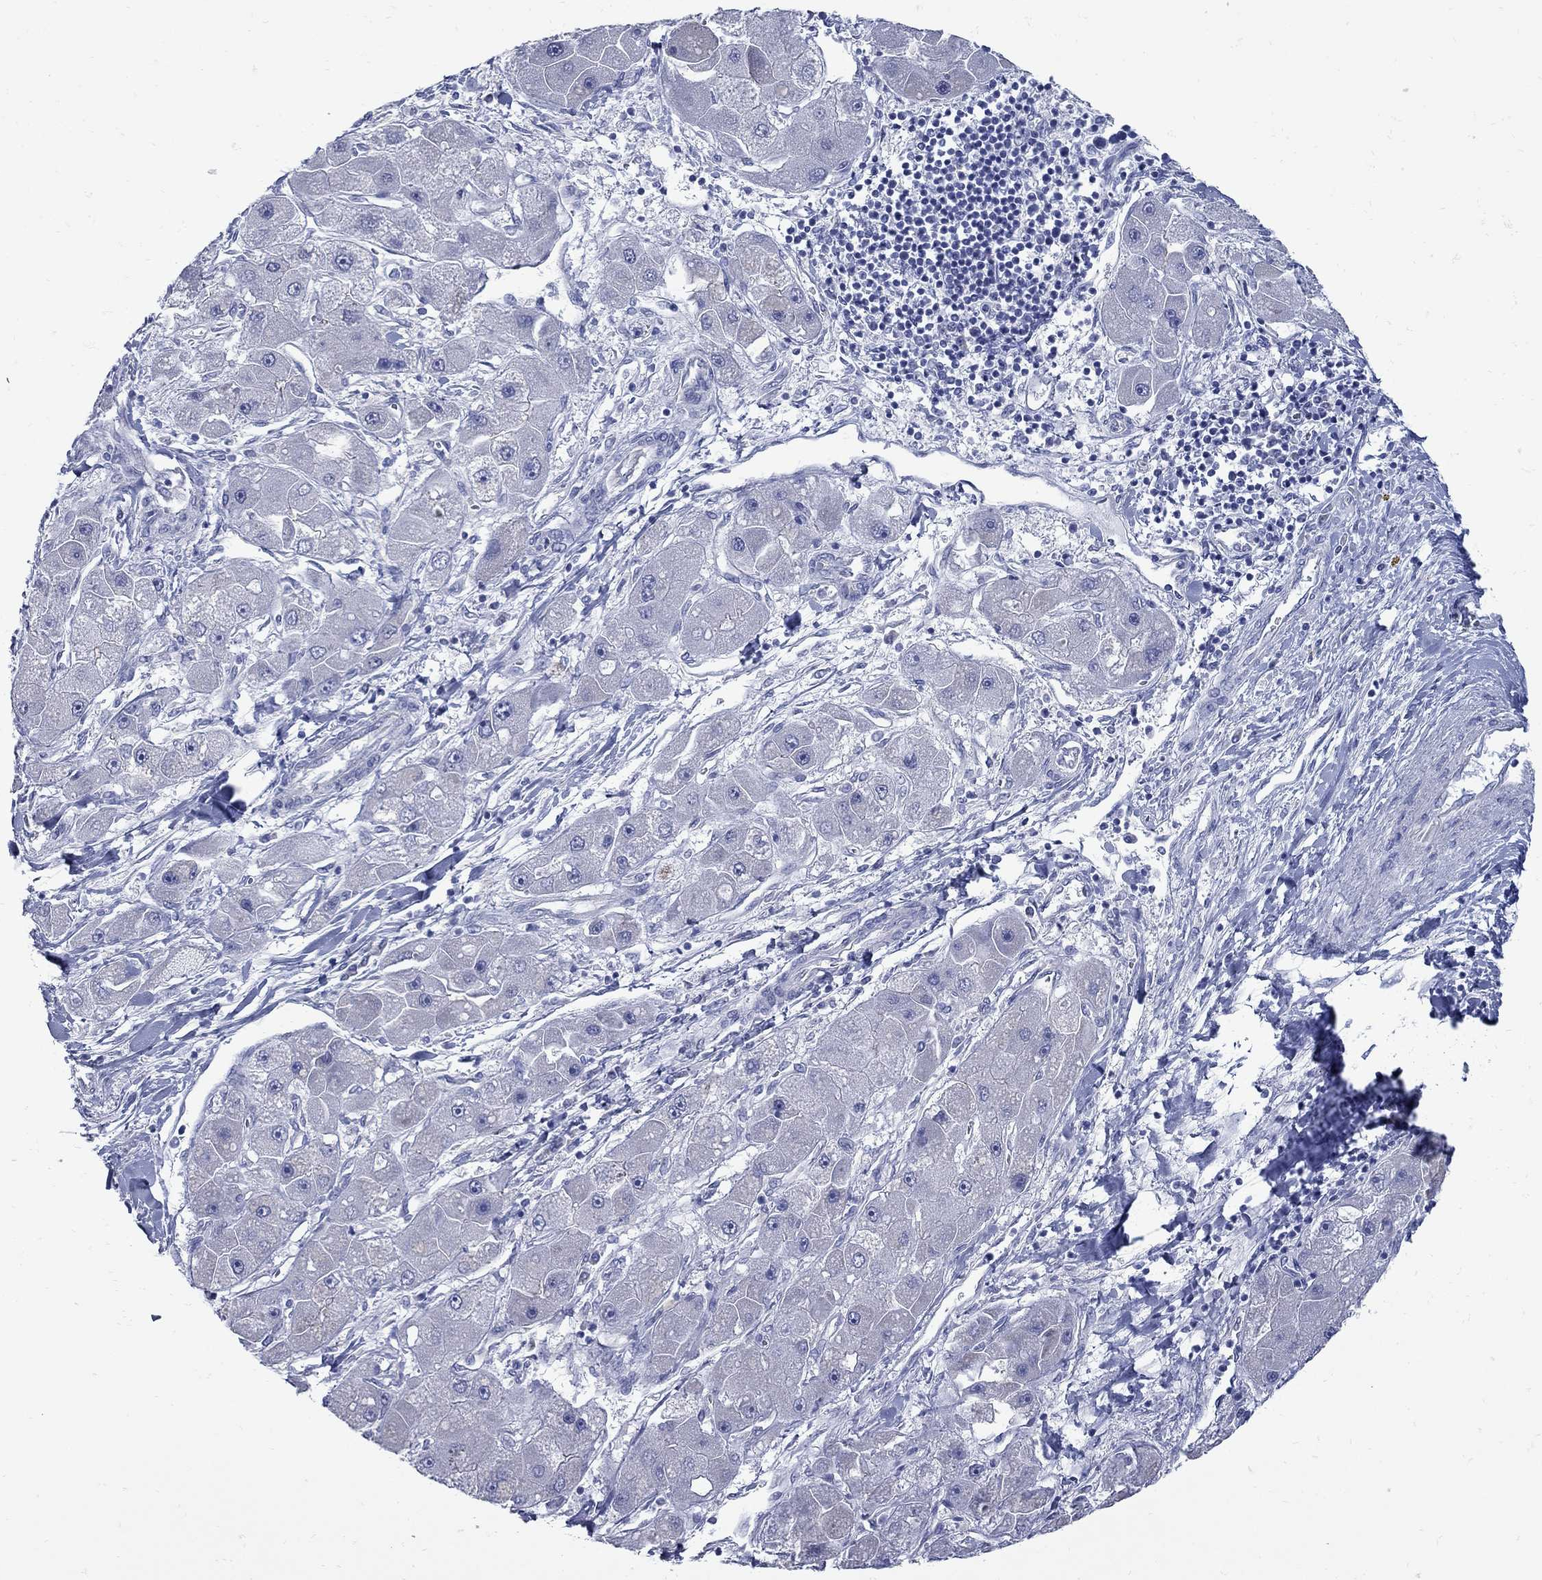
{"staining": {"intensity": "negative", "quantity": "none", "location": "none"}, "tissue": "liver cancer", "cell_type": "Tumor cells", "image_type": "cancer", "snomed": [{"axis": "morphology", "description": "Carcinoma, Hepatocellular, NOS"}, {"axis": "topography", "description": "Liver"}], "caption": "There is no significant expression in tumor cells of liver cancer.", "gene": "PDZD3", "patient": {"sex": "male", "age": 24}}